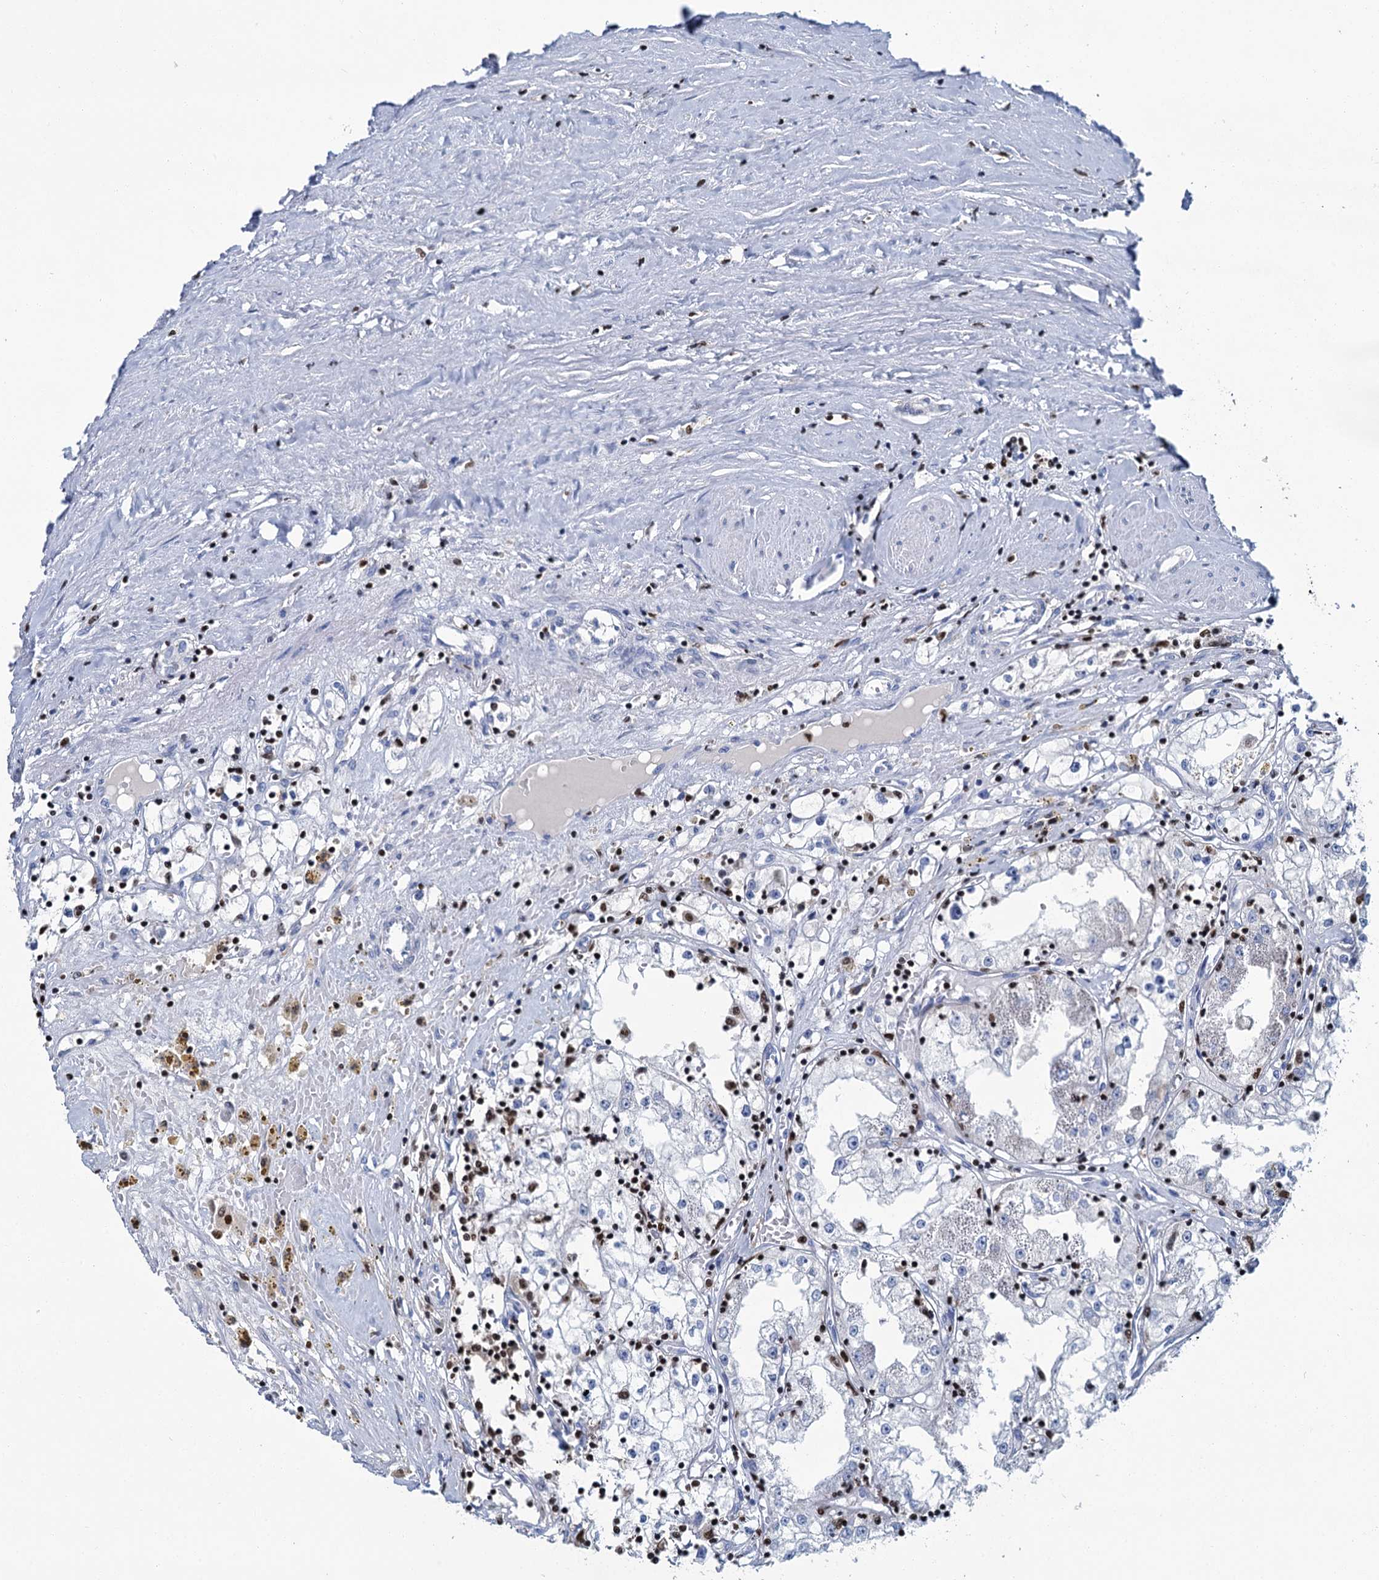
{"staining": {"intensity": "negative", "quantity": "none", "location": "none"}, "tissue": "renal cancer", "cell_type": "Tumor cells", "image_type": "cancer", "snomed": [{"axis": "morphology", "description": "Adenocarcinoma, NOS"}, {"axis": "topography", "description": "Kidney"}], "caption": "DAB immunohistochemical staining of human renal cancer shows no significant positivity in tumor cells. Brightfield microscopy of immunohistochemistry stained with DAB (brown) and hematoxylin (blue), captured at high magnification.", "gene": "CELF2", "patient": {"sex": "male", "age": 56}}